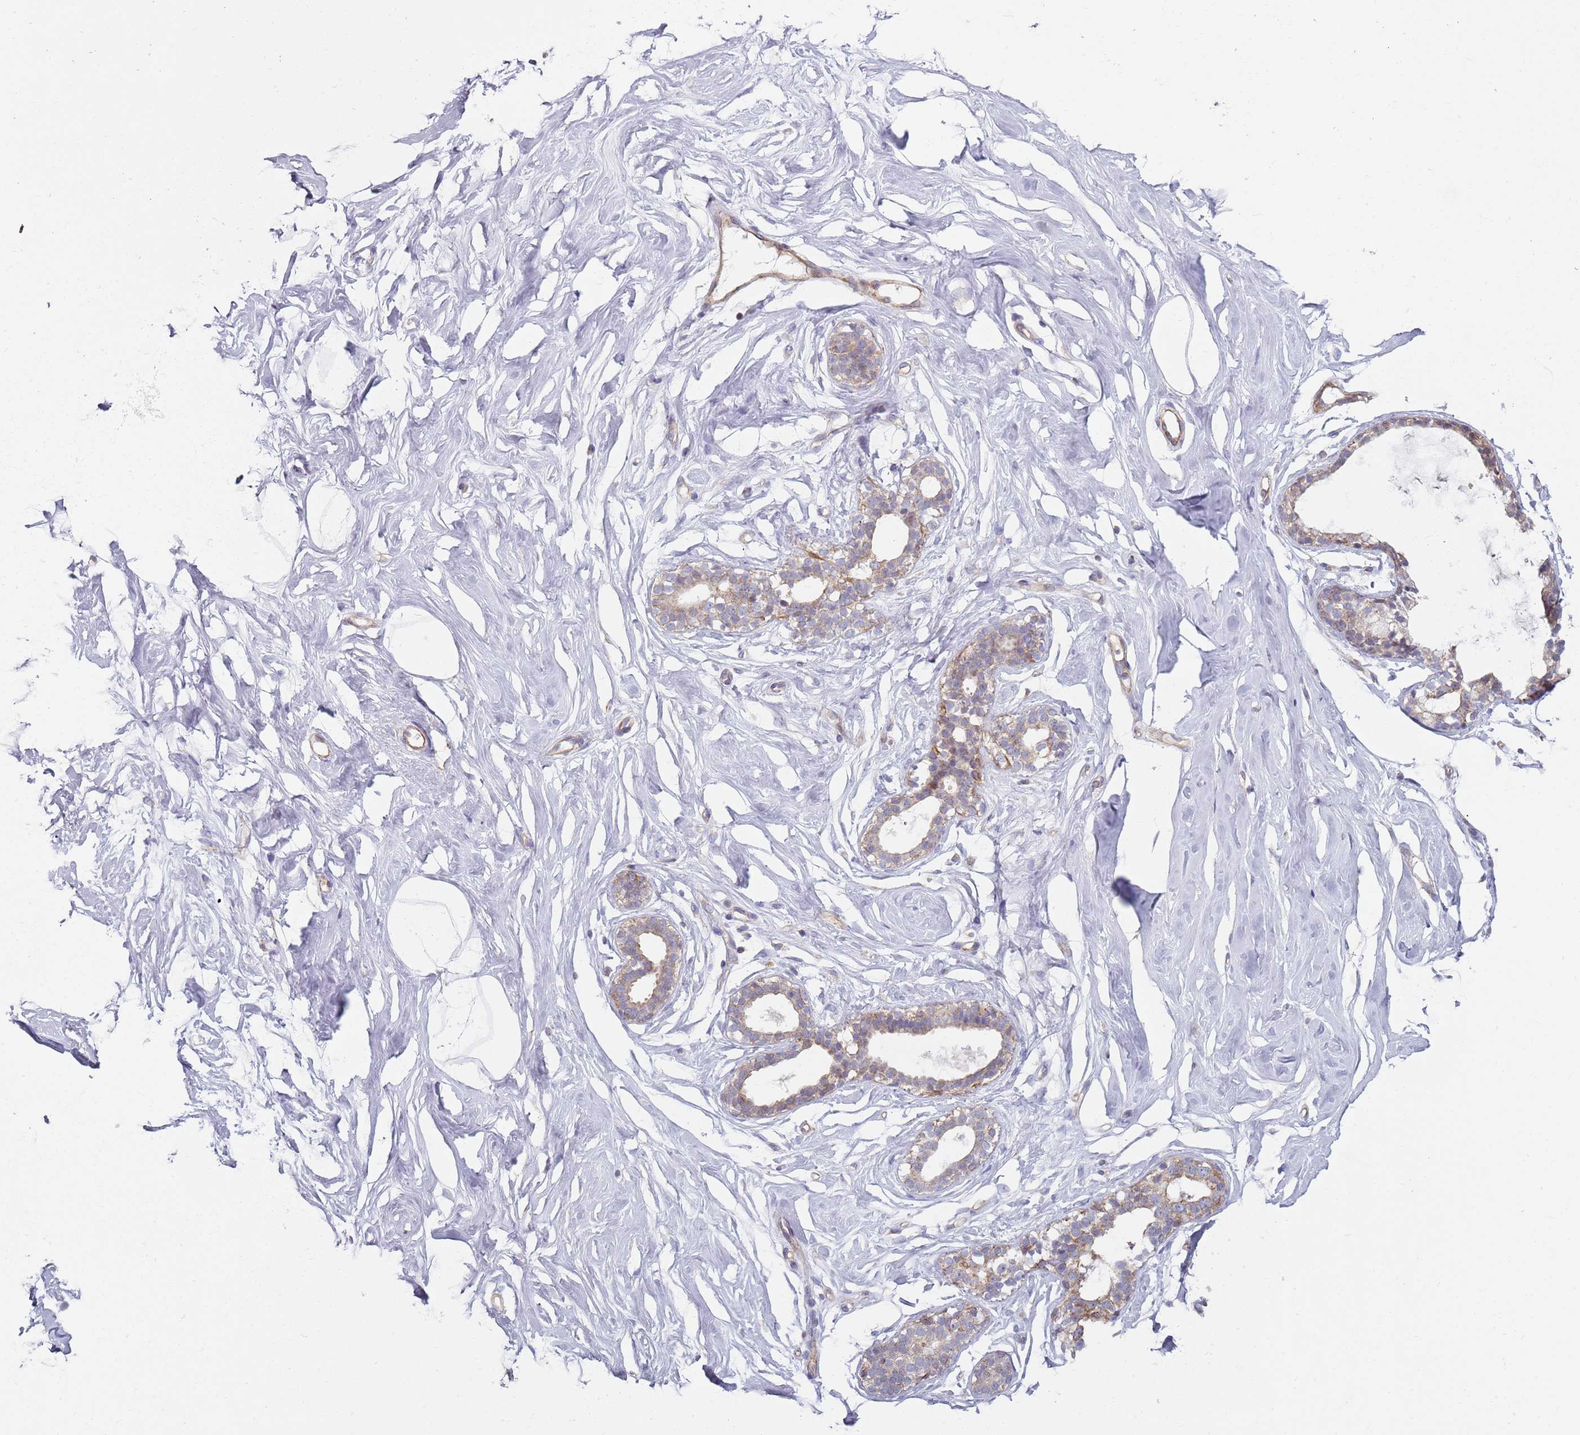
{"staining": {"intensity": "negative", "quantity": "none", "location": "none"}, "tissue": "breast", "cell_type": "Adipocytes", "image_type": "normal", "snomed": [{"axis": "morphology", "description": "Normal tissue, NOS"}, {"axis": "morphology", "description": "Adenoma, NOS"}, {"axis": "topography", "description": "Breast"}], "caption": "Immunohistochemistry (IHC) of benign human breast displays no positivity in adipocytes.", "gene": "GAS8", "patient": {"sex": "female", "age": 23}}